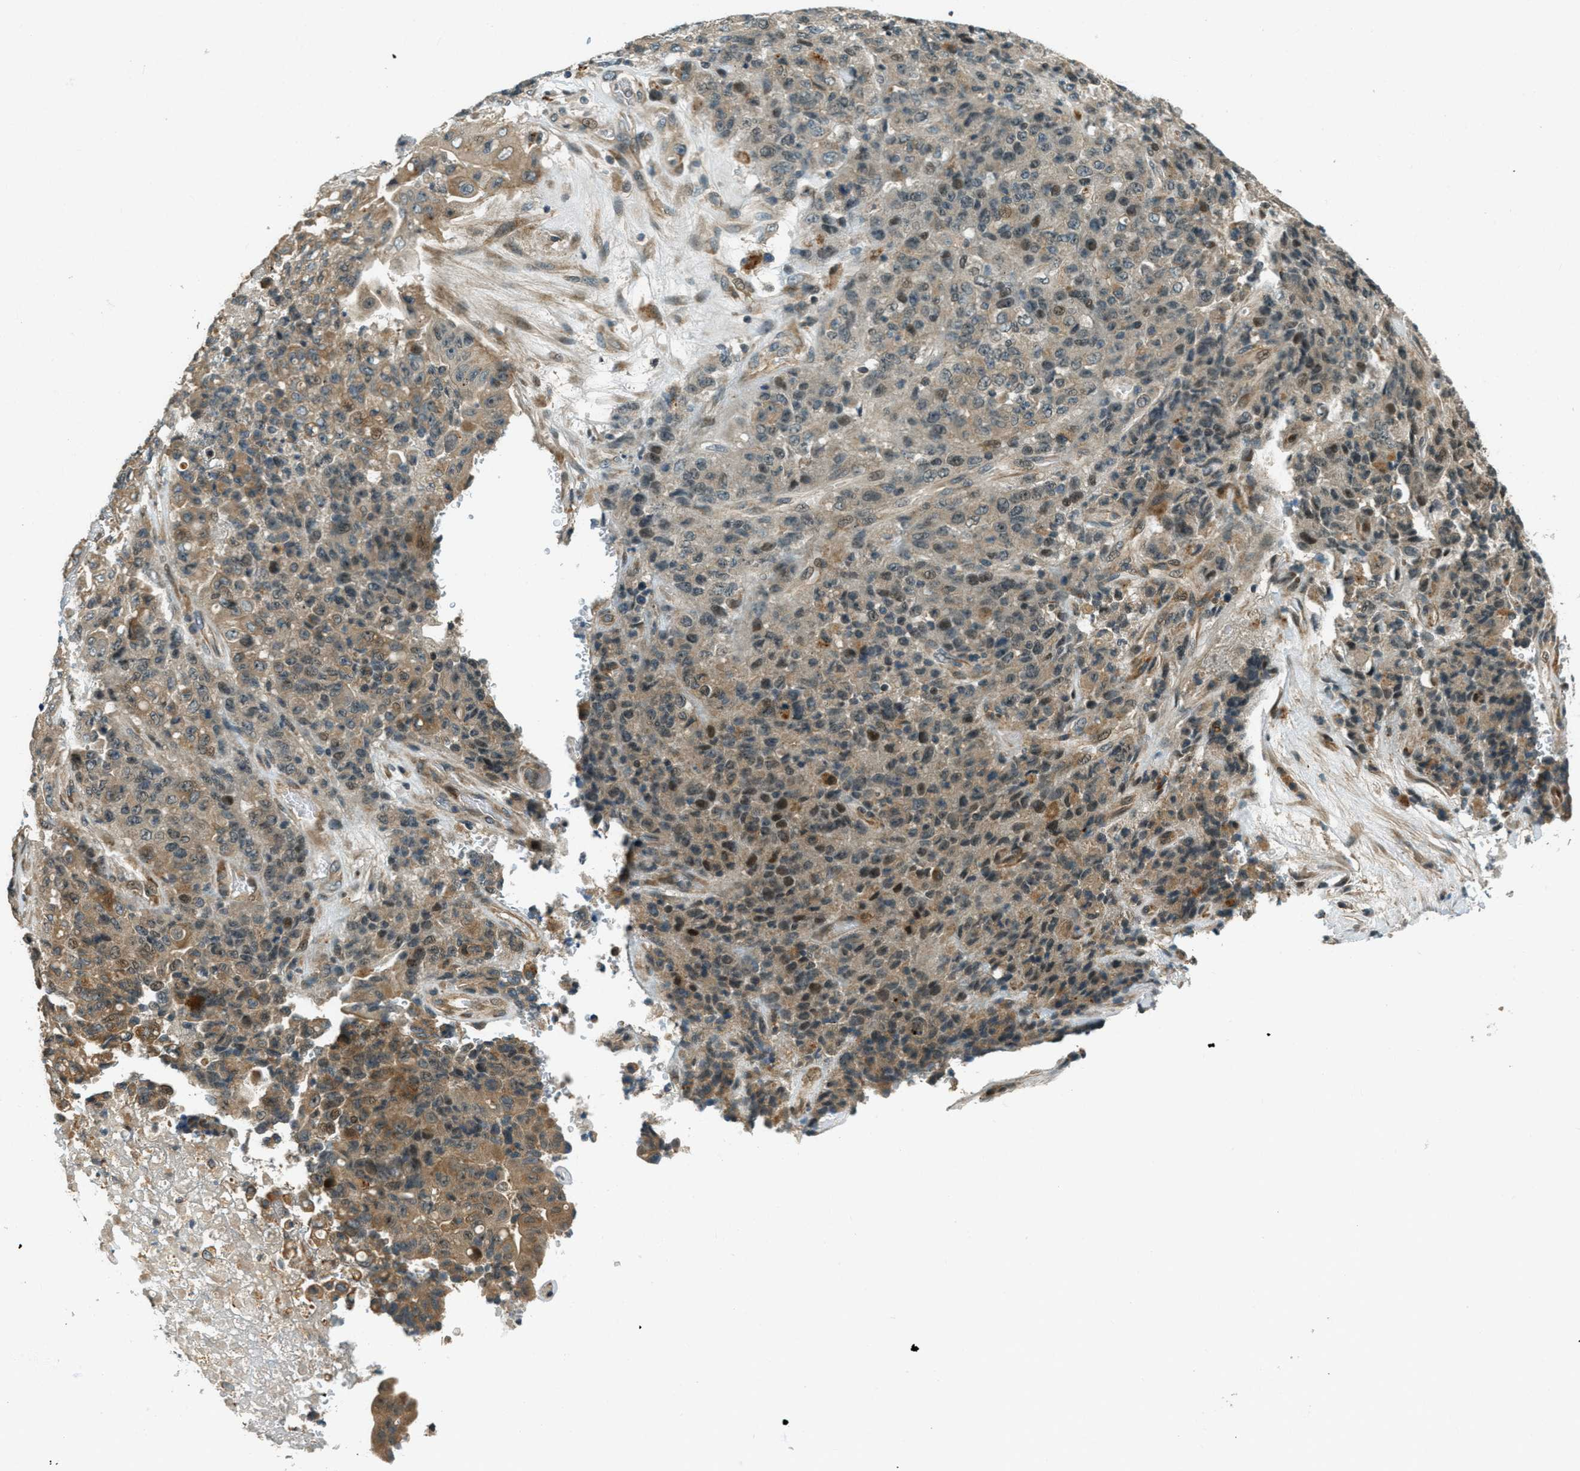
{"staining": {"intensity": "moderate", "quantity": "25%-75%", "location": "cytoplasmic/membranous,nuclear"}, "tissue": "stomach cancer", "cell_type": "Tumor cells", "image_type": "cancer", "snomed": [{"axis": "morphology", "description": "Adenocarcinoma, NOS"}, {"axis": "topography", "description": "Stomach"}], "caption": "The micrograph displays staining of stomach cancer, revealing moderate cytoplasmic/membranous and nuclear protein positivity (brown color) within tumor cells.", "gene": "PTPN23", "patient": {"sex": "female", "age": 73}}